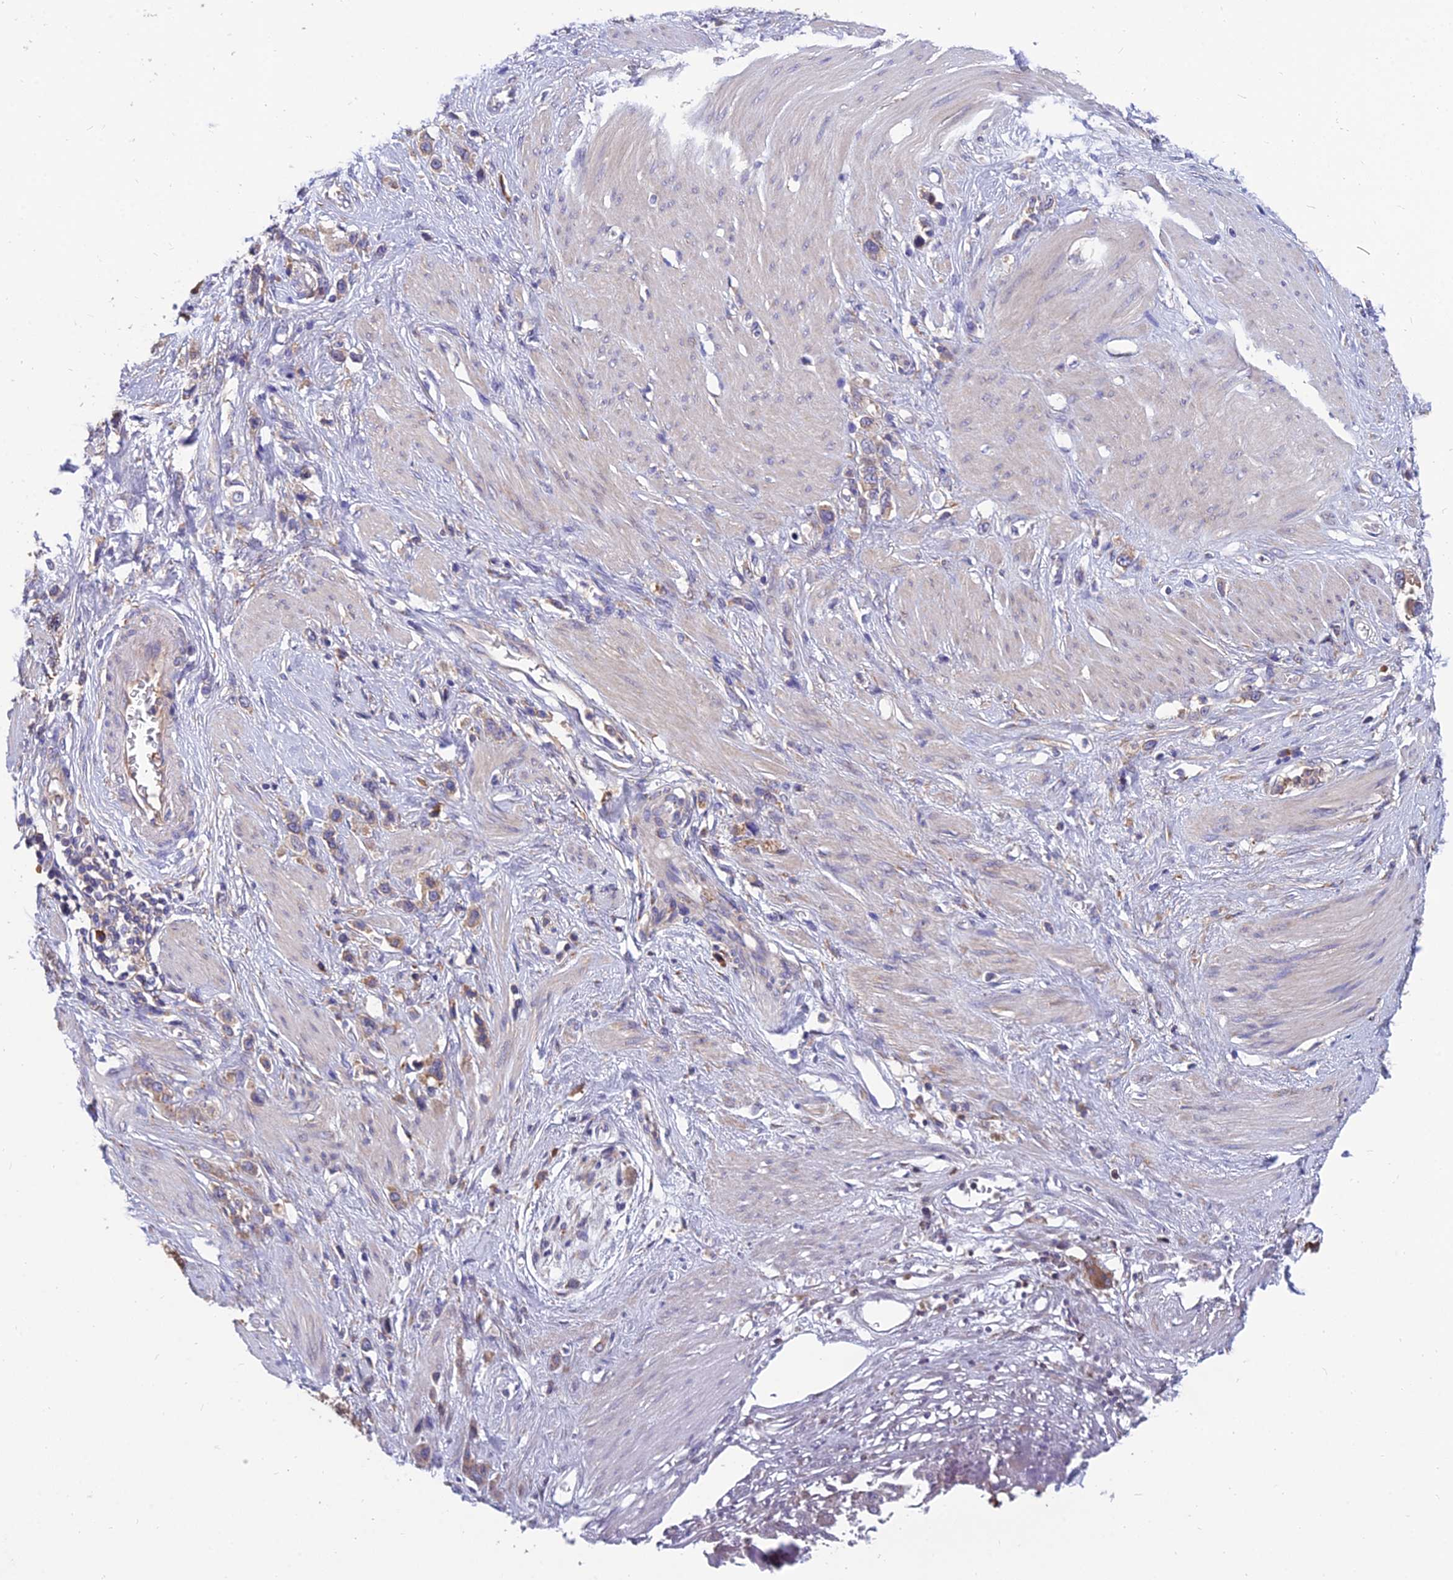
{"staining": {"intensity": "weak", "quantity": "25%-75%", "location": "cytoplasmic/membranous"}, "tissue": "stomach cancer", "cell_type": "Tumor cells", "image_type": "cancer", "snomed": [{"axis": "morphology", "description": "Adenocarcinoma, NOS"}, {"axis": "morphology", "description": "Adenocarcinoma, High grade"}, {"axis": "topography", "description": "Stomach, upper"}, {"axis": "topography", "description": "Stomach, lower"}], "caption": "DAB immunohistochemical staining of human stomach high-grade adenocarcinoma exhibits weak cytoplasmic/membranous protein staining in approximately 25%-75% of tumor cells. The staining was performed using DAB (3,3'-diaminobenzidine) to visualize the protein expression in brown, while the nuclei were stained in blue with hematoxylin (Magnification: 20x).", "gene": "UMAD1", "patient": {"sex": "female", "age": 65}}